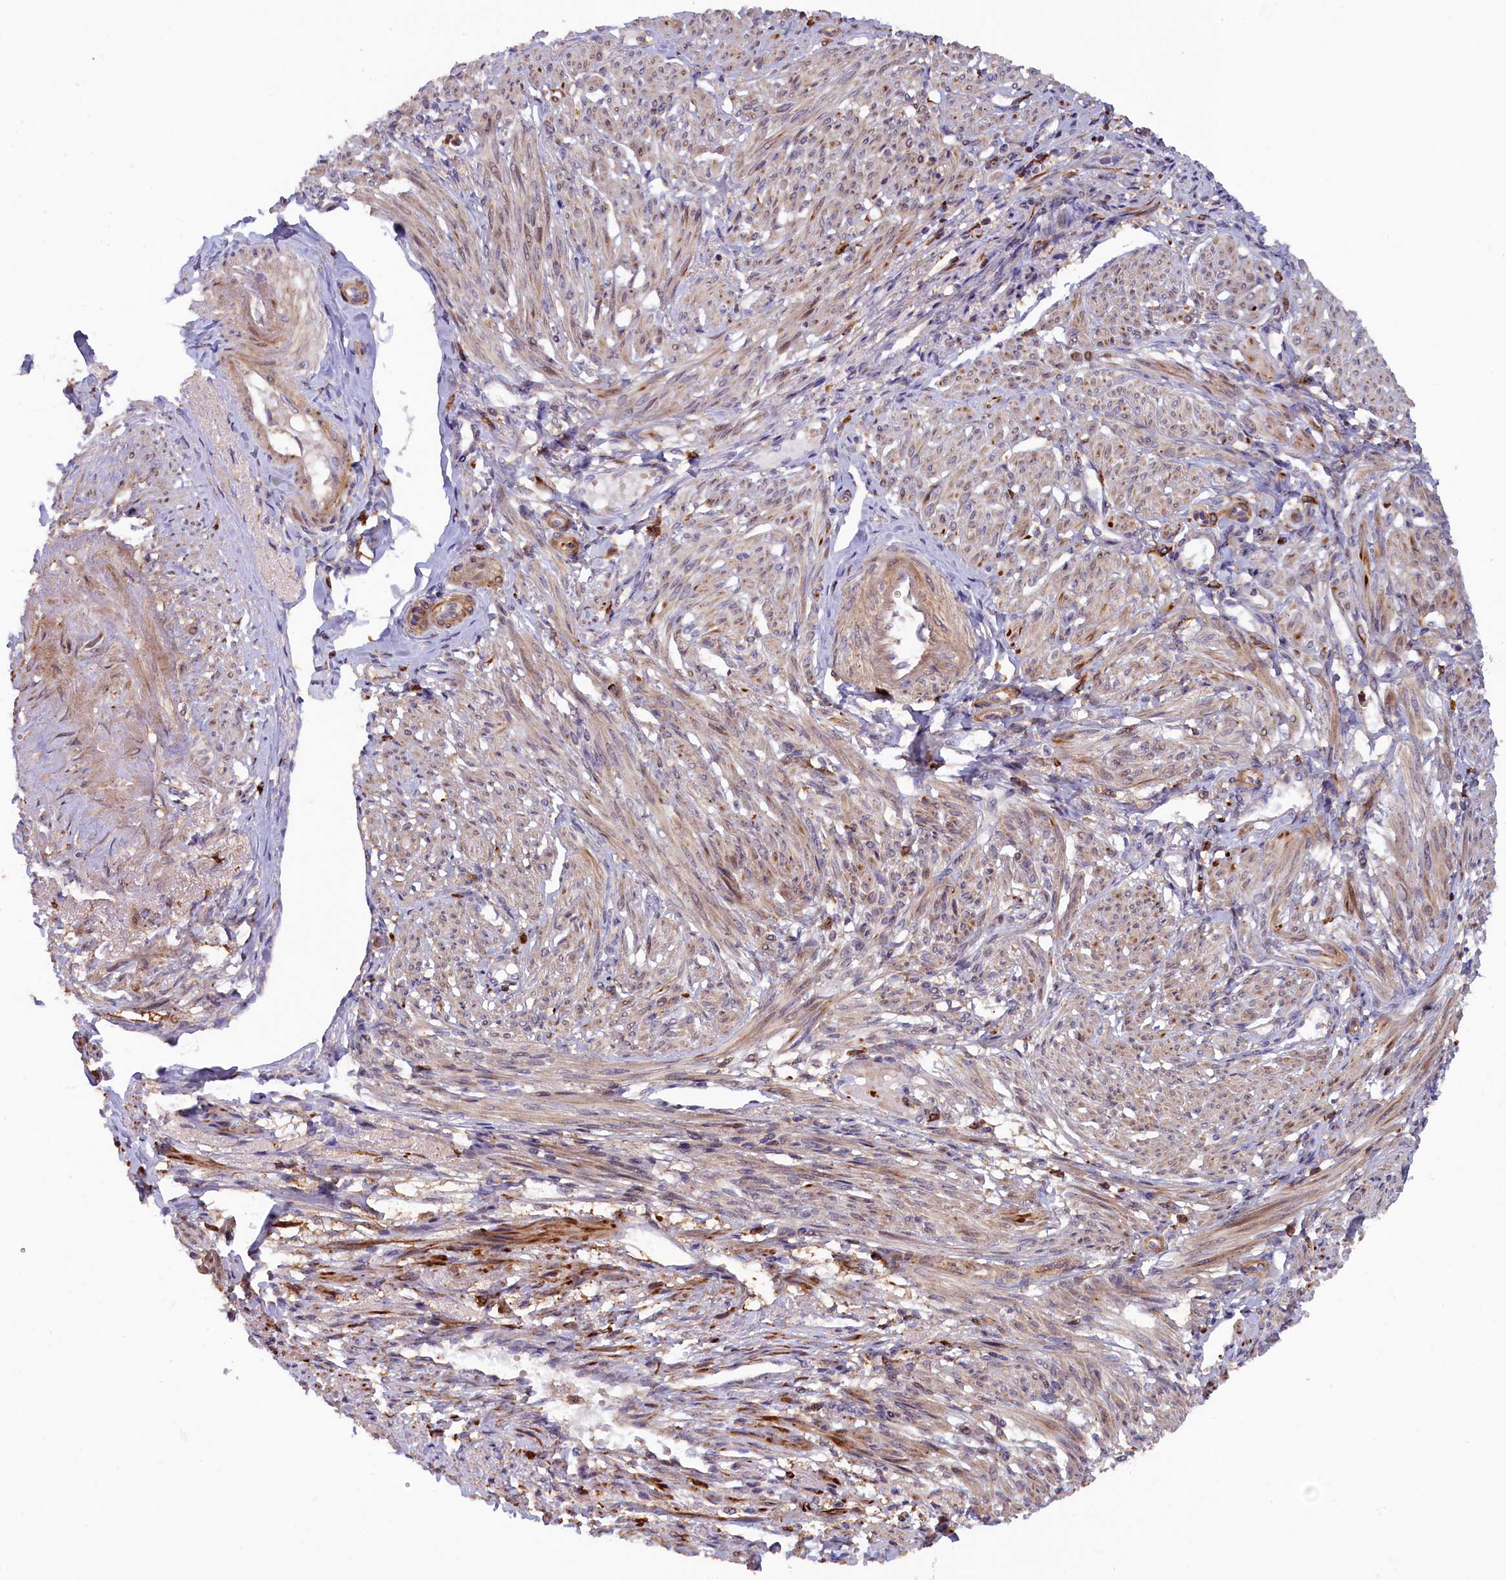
{"staining": {"intensity": "strong", "quantity": "<25%", "location": "cytoplasmic/membranous"}, "tissue": "smooth muscle", "cell_type": "Smooth muscle cells", "image_type": "normal", "snomed": [{"axis": "morphology", "description": "Normal tissue, NOS"}, {"axis": "topography", "description": "Smooth muscle"}], "caption": "This photomicrograph demonstrates immunohistochemistry staining of benign human smooth muscle, with medium strong cytoplasmic/membranous expression in approximately <25% of smooth muscle cells.", "gene": "FERMT1", "patient": {"sex": "female", "age": 39}}